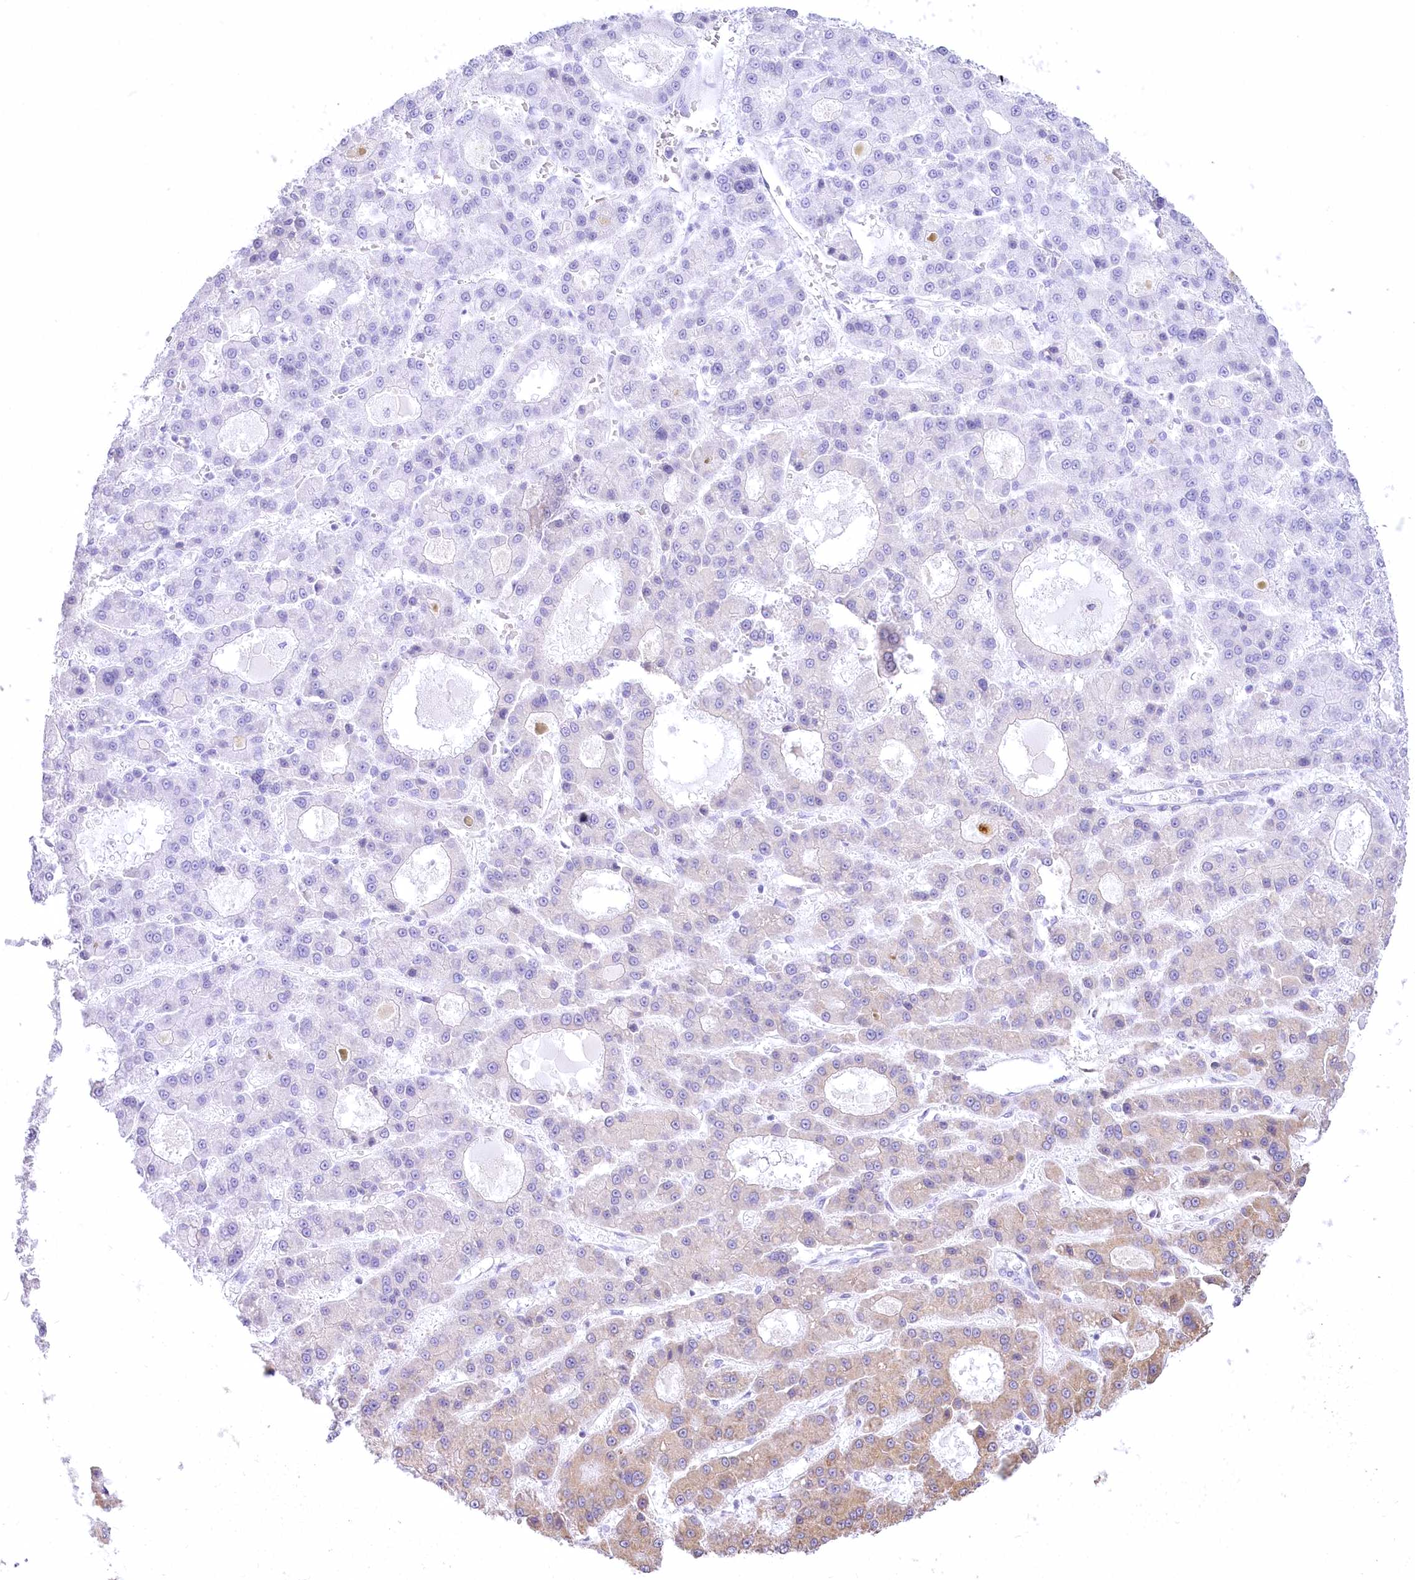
{"staining": {"intensity": "weak", "quantity": "<25%", "location": "cytoplasmic/membranous"}, "tissue": "liver cancer", "cell_type": "Tumor cells", "image_type": "cancer", "snomed": [{"axis": "morphology", "description": "Carcinoma, Hepatocellular, NOS"}, {"axis": "topography", "description": "Liver"}], "caption": "Immunohistochemistry of liver cancer (hepatocellular carcinoma) demonstrates no expression in tumor cells. Brightfield microscopy of immunohistochemistry stained with DAB (3,3'-diaminobenzidine) (brown) and hematoxylin (blue), captured at high magnification.", "gene": "NCKAP5", "patient": {"sex": "male", "age": 70}}